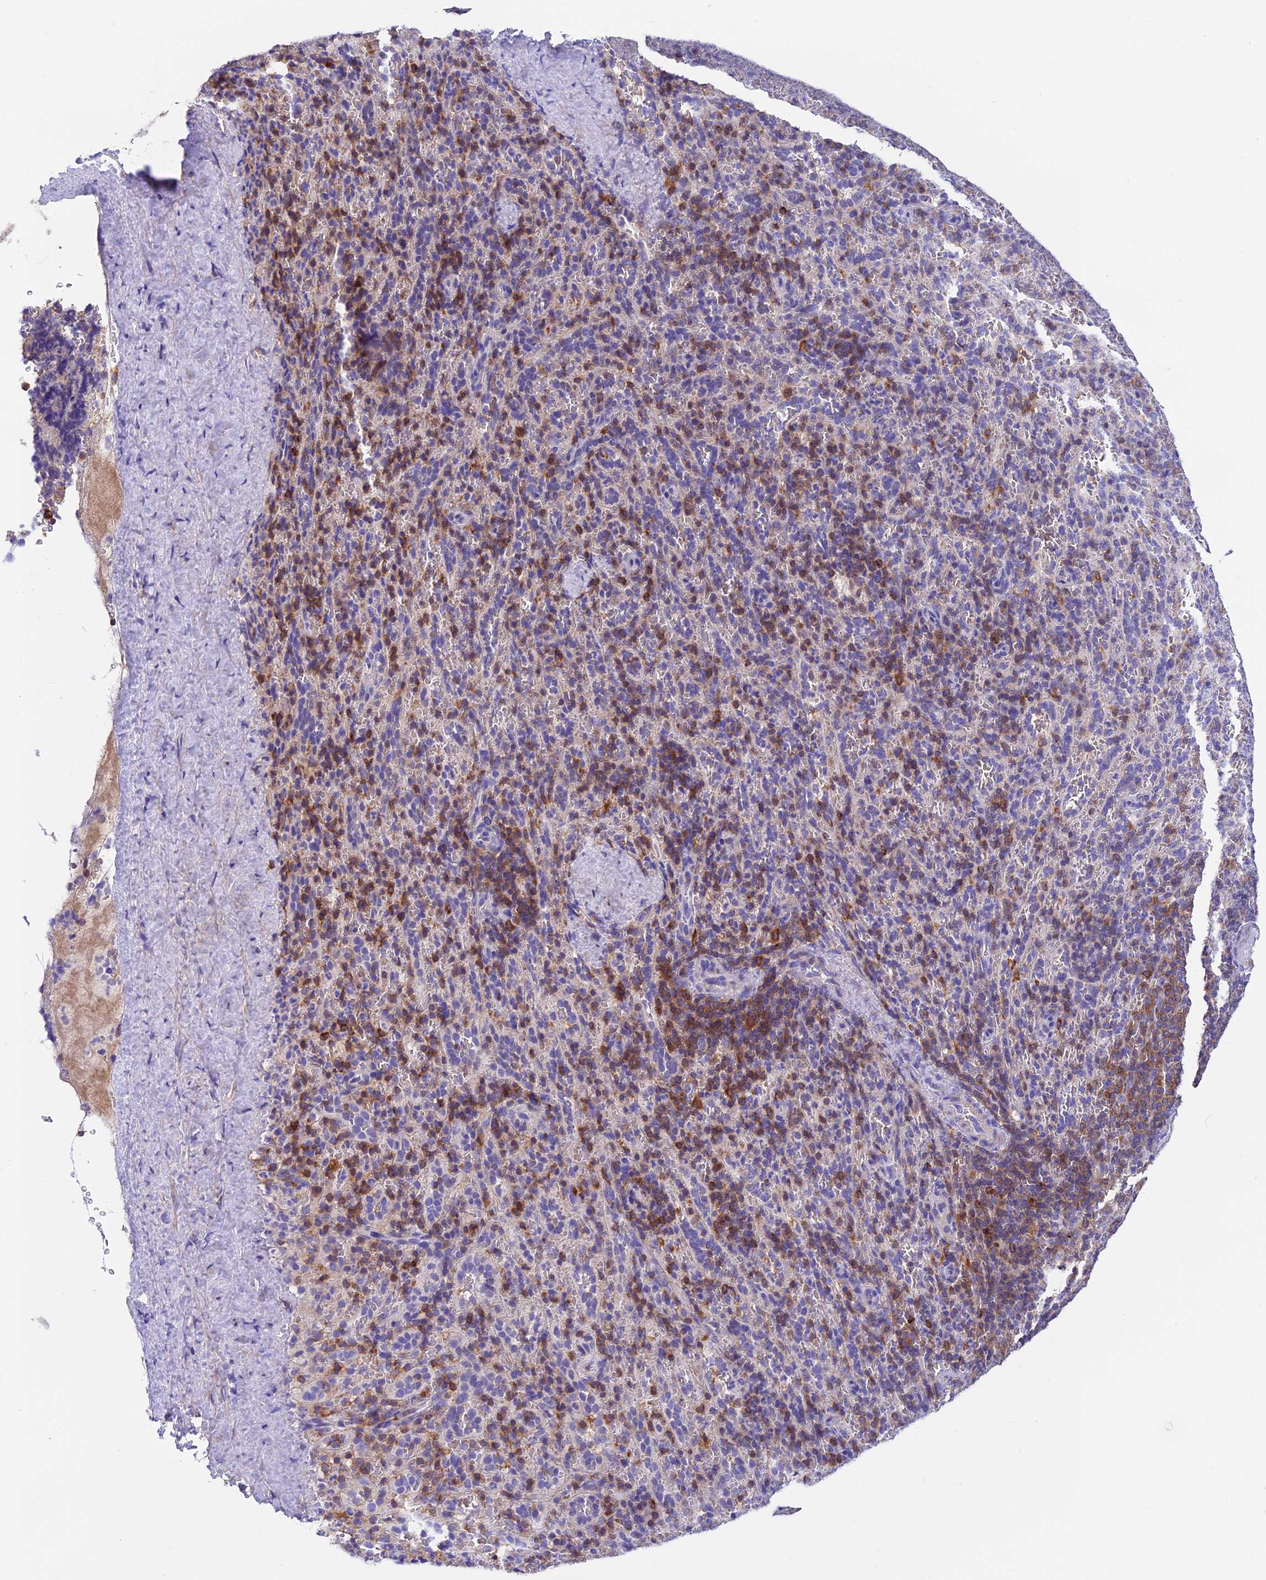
{"staining": {"intensity": "moderate", "quantity": "<25%", "location": "cytoplasmic/membranous"}, "tissue": "spleen", "cell_type": "Cells in red pulp", "image_type": "normal", "snomed": [{"axis": "morphology", "description": "Normal tissue, NOS"}, {"axis": "topography", "description": "Spleen"}], "caption": "Spleen stained with DAB (3,3'-diaminobenzidine) immunohistochemistry demonstrates low levels of moderate cytoplasmic/membranous expression in about <25% of cells in red pulp.", "gene": "LPXN", "patient": {"sex": "female", "age": 21}}